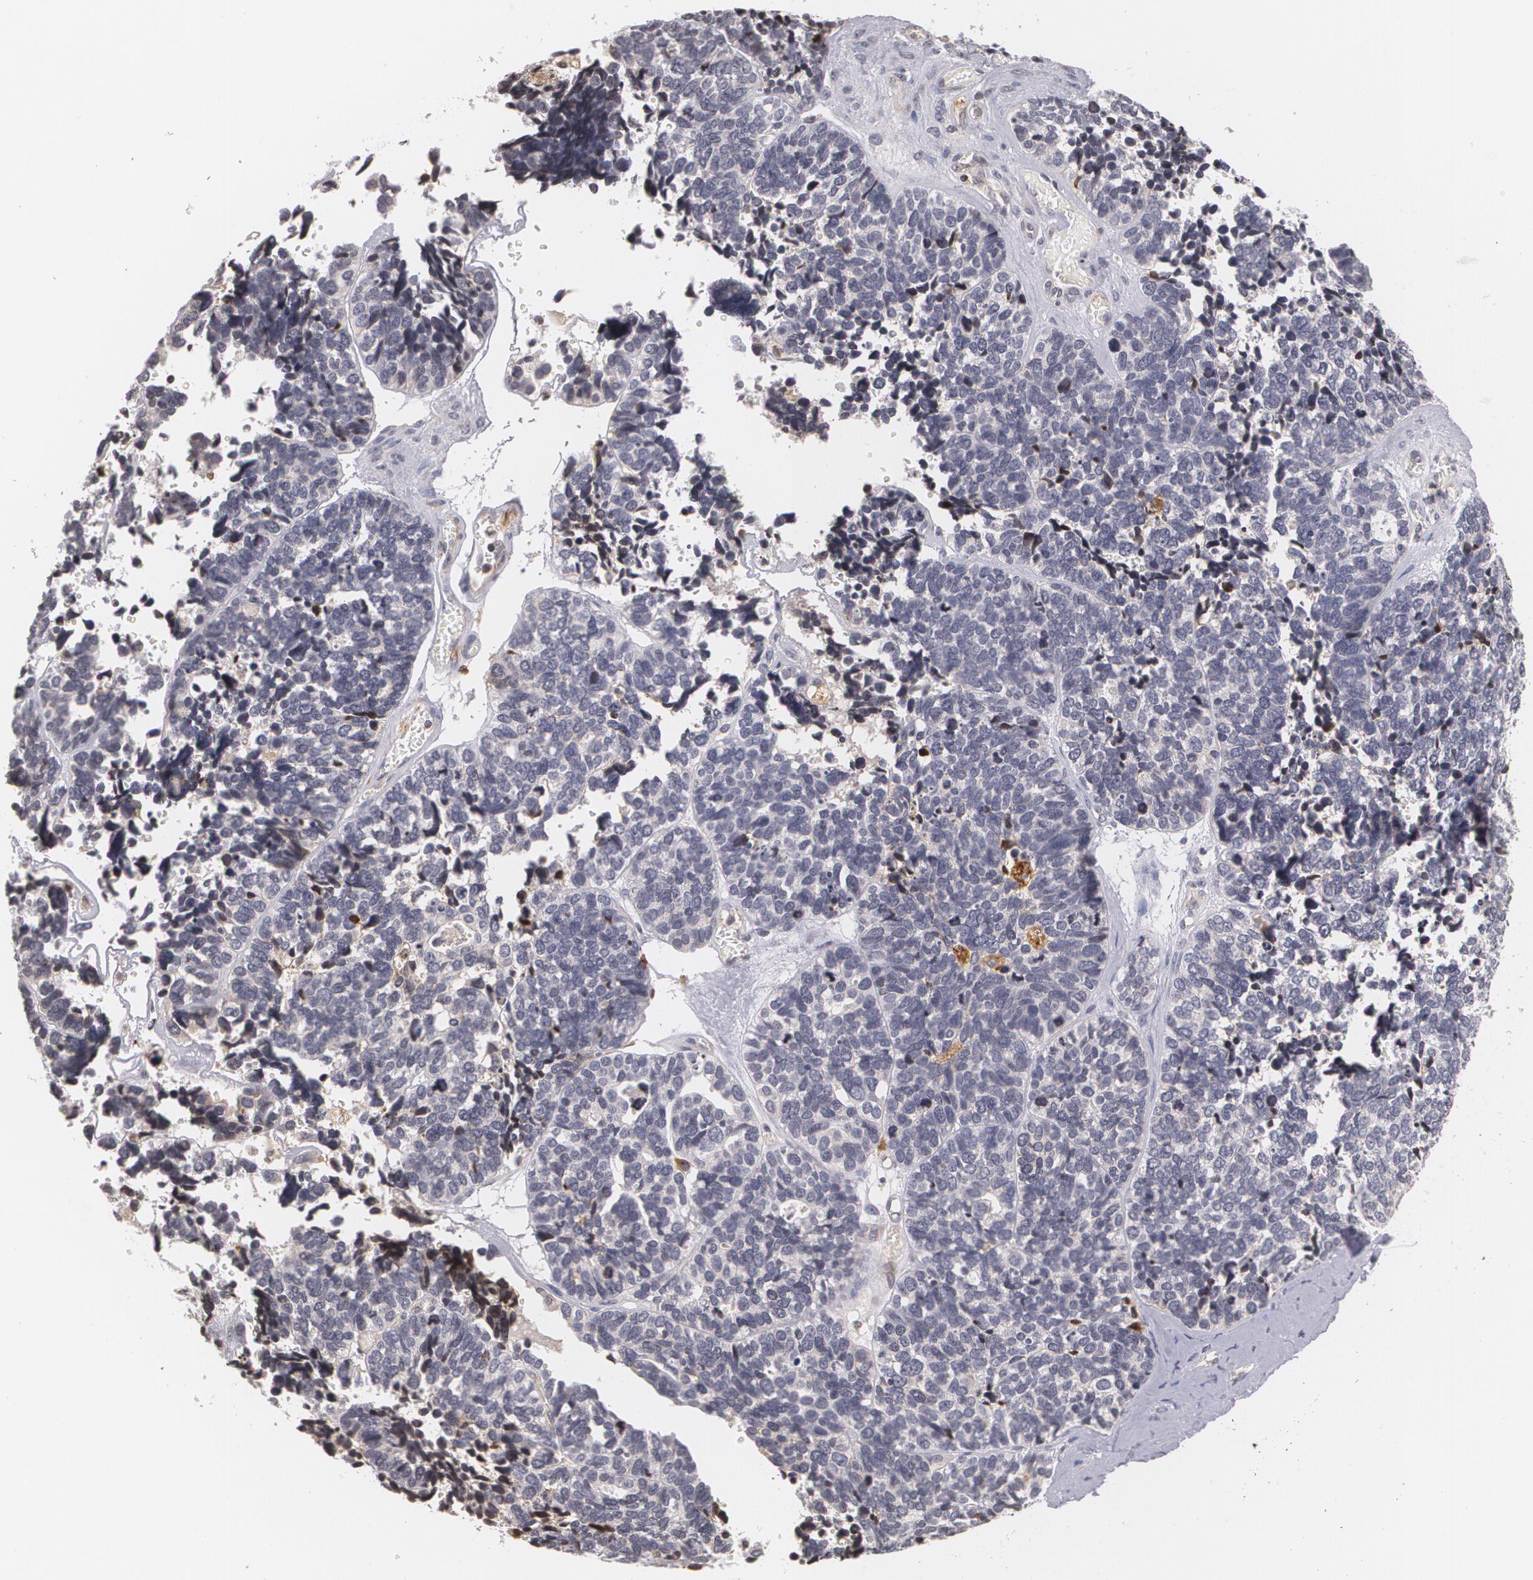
{"staining": {"intensity": "negative", "quantity": "none", "location": "none"}, "tissue": "ovarian cancer", "cell_type": "Tumor cells", "image_type": "cancer", "snomed": [{"axis": "morphology", "description": "Cystadenocarcinoma, serous, NOS"}, {"axis": "topography", "description": "Ovary"}], "caption": "Immunohistochemical staining of serous cystadenocarcinoma (ovarian) shows no significant staining in tumor cells.", "gene": "VAV3", "patient": {"sex": "female", "age": 77}}